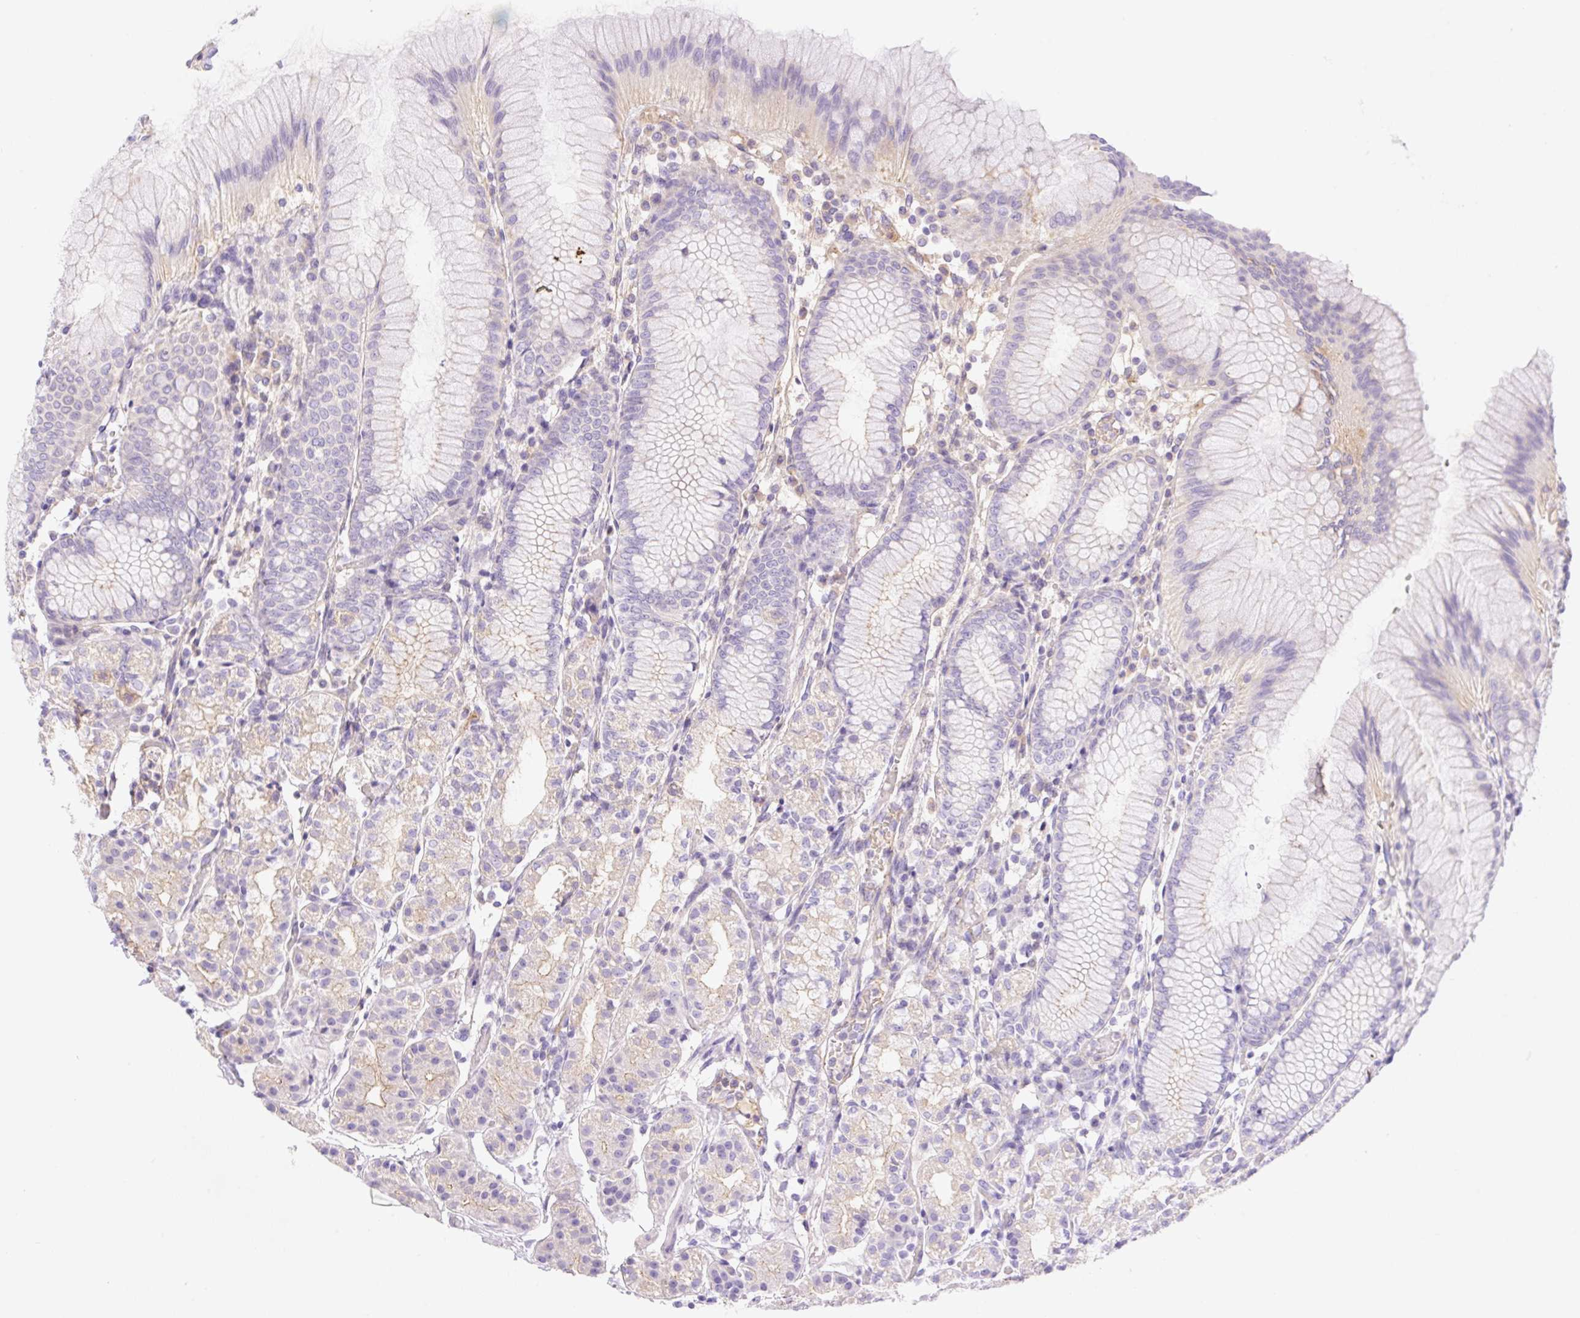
{"staining": {"intensity": "moderate", "quantity": "25%-75%", "location": "cytoplasmic/membranous"}, "tissue": "stomach", "cell_type": "Glandular cells", "image_type": "normal", "snomed": [{"axis": "morphology", "description": "Normal tissue, NOS"}, {"axis": "topography", "description": "Stomach"}], "caption": "Immunohistochemistry micrograph of unremarkable stomach: human stomach stained using immunohistochemistry demonstrates medium levels of moderate protein expression localized specifically in the cytoplasmic/membranous of glandular cells, appearing as a cytoplasmic/membranous brown color.", "gene": "DENND5A", "patient": {"sex": "female", "age": 57}}